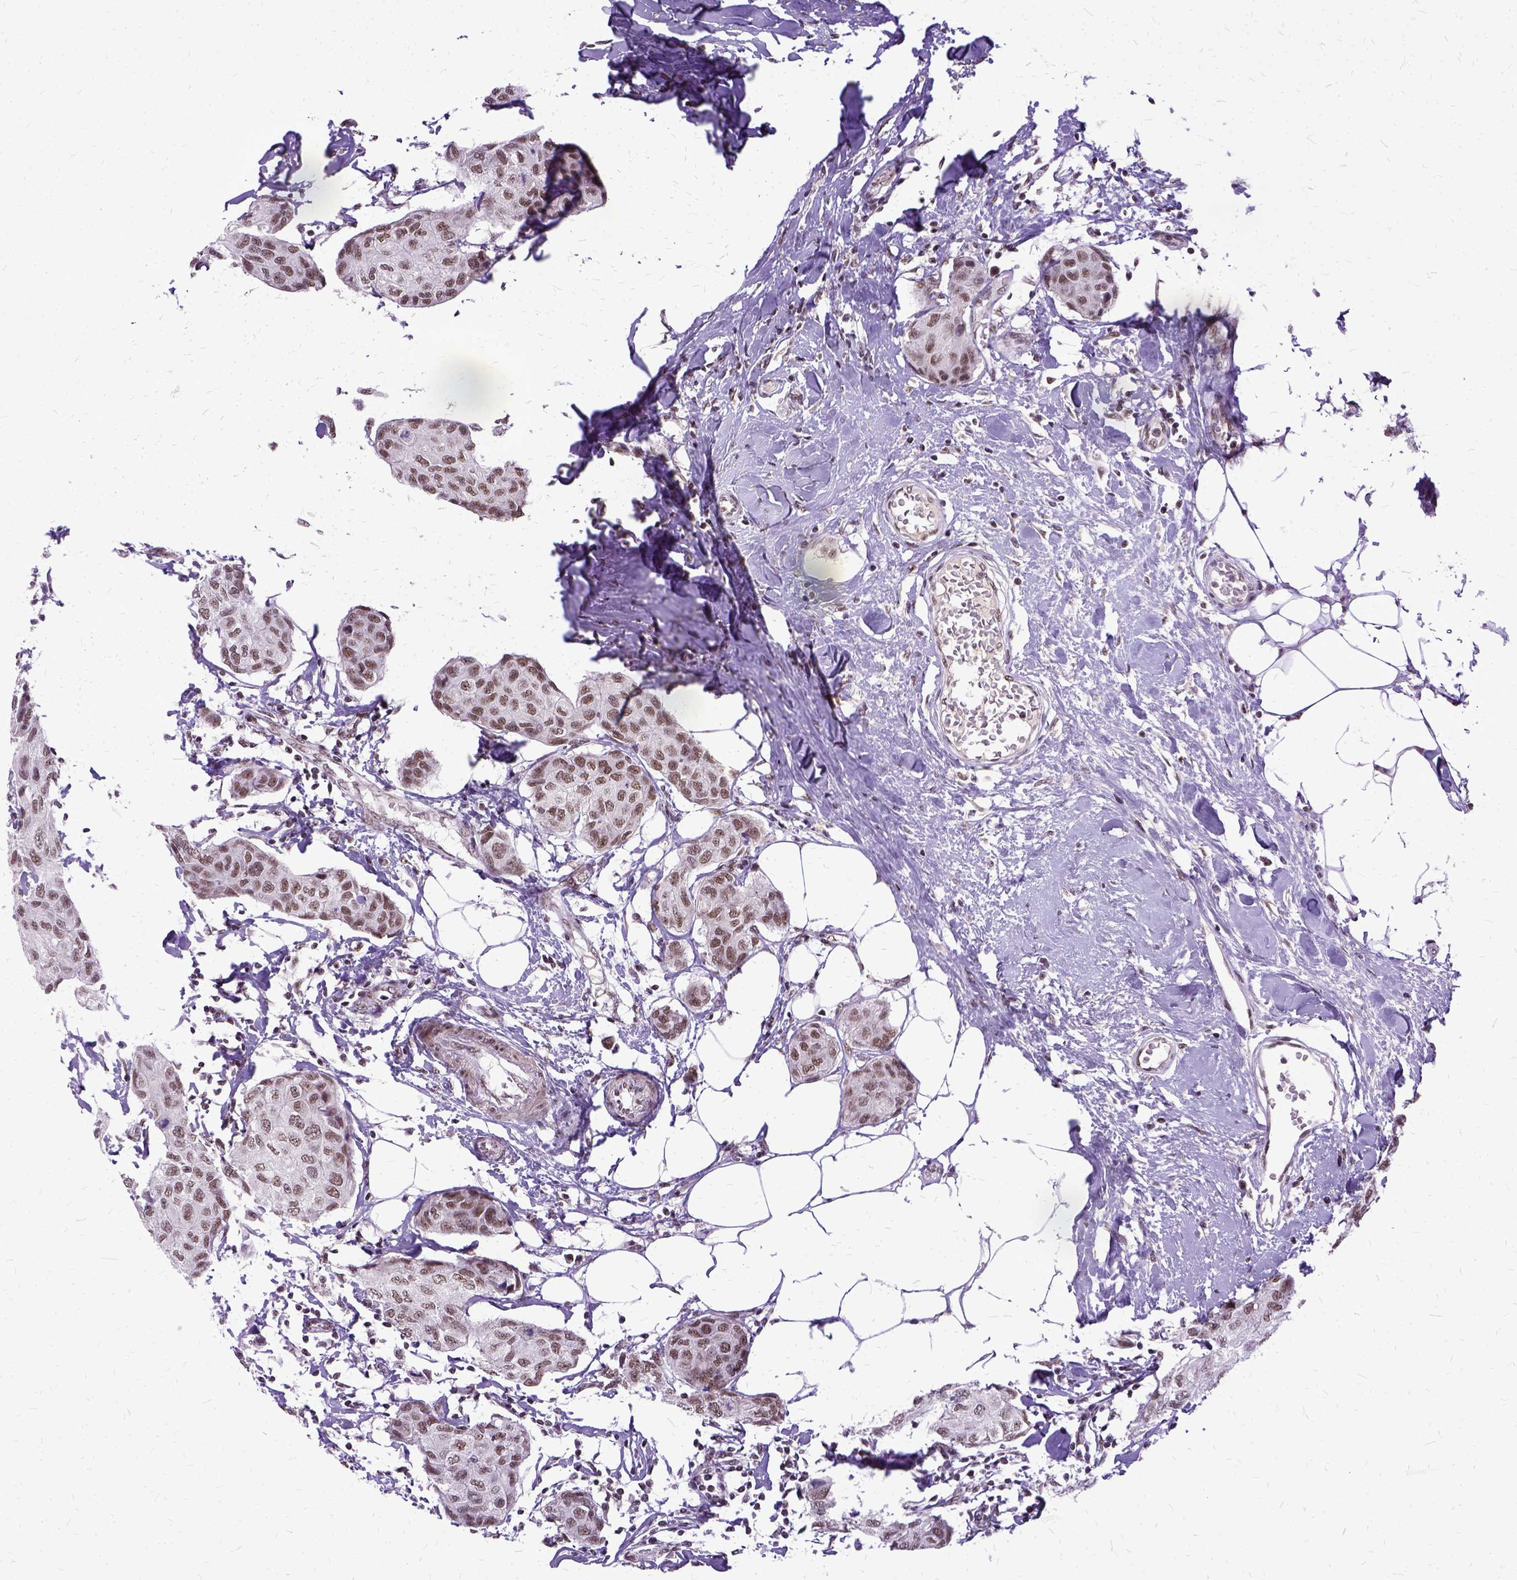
{"staining": {"intensity": "moderate", "quantity": ">75%", "location": "nuclear"}, "tissue": "breast cancer", "cell_type": "Tumor cells", "image_type": "cancer", "snomed": [{"axis": "morphology", "description": "Duct carcinoma"}, {"axis": "topography", "description": "Breast"}], "caption": "Immunohistochemistry (IHC) micrograph of intraductal carcinoma (breast) stained for a protein (brown), which demonstrates medium levels of moderate nuclear positivity in about >75% of tumor cells.", "gene": "SETD1A", "patient": {"sex": "female", "age": 80}}